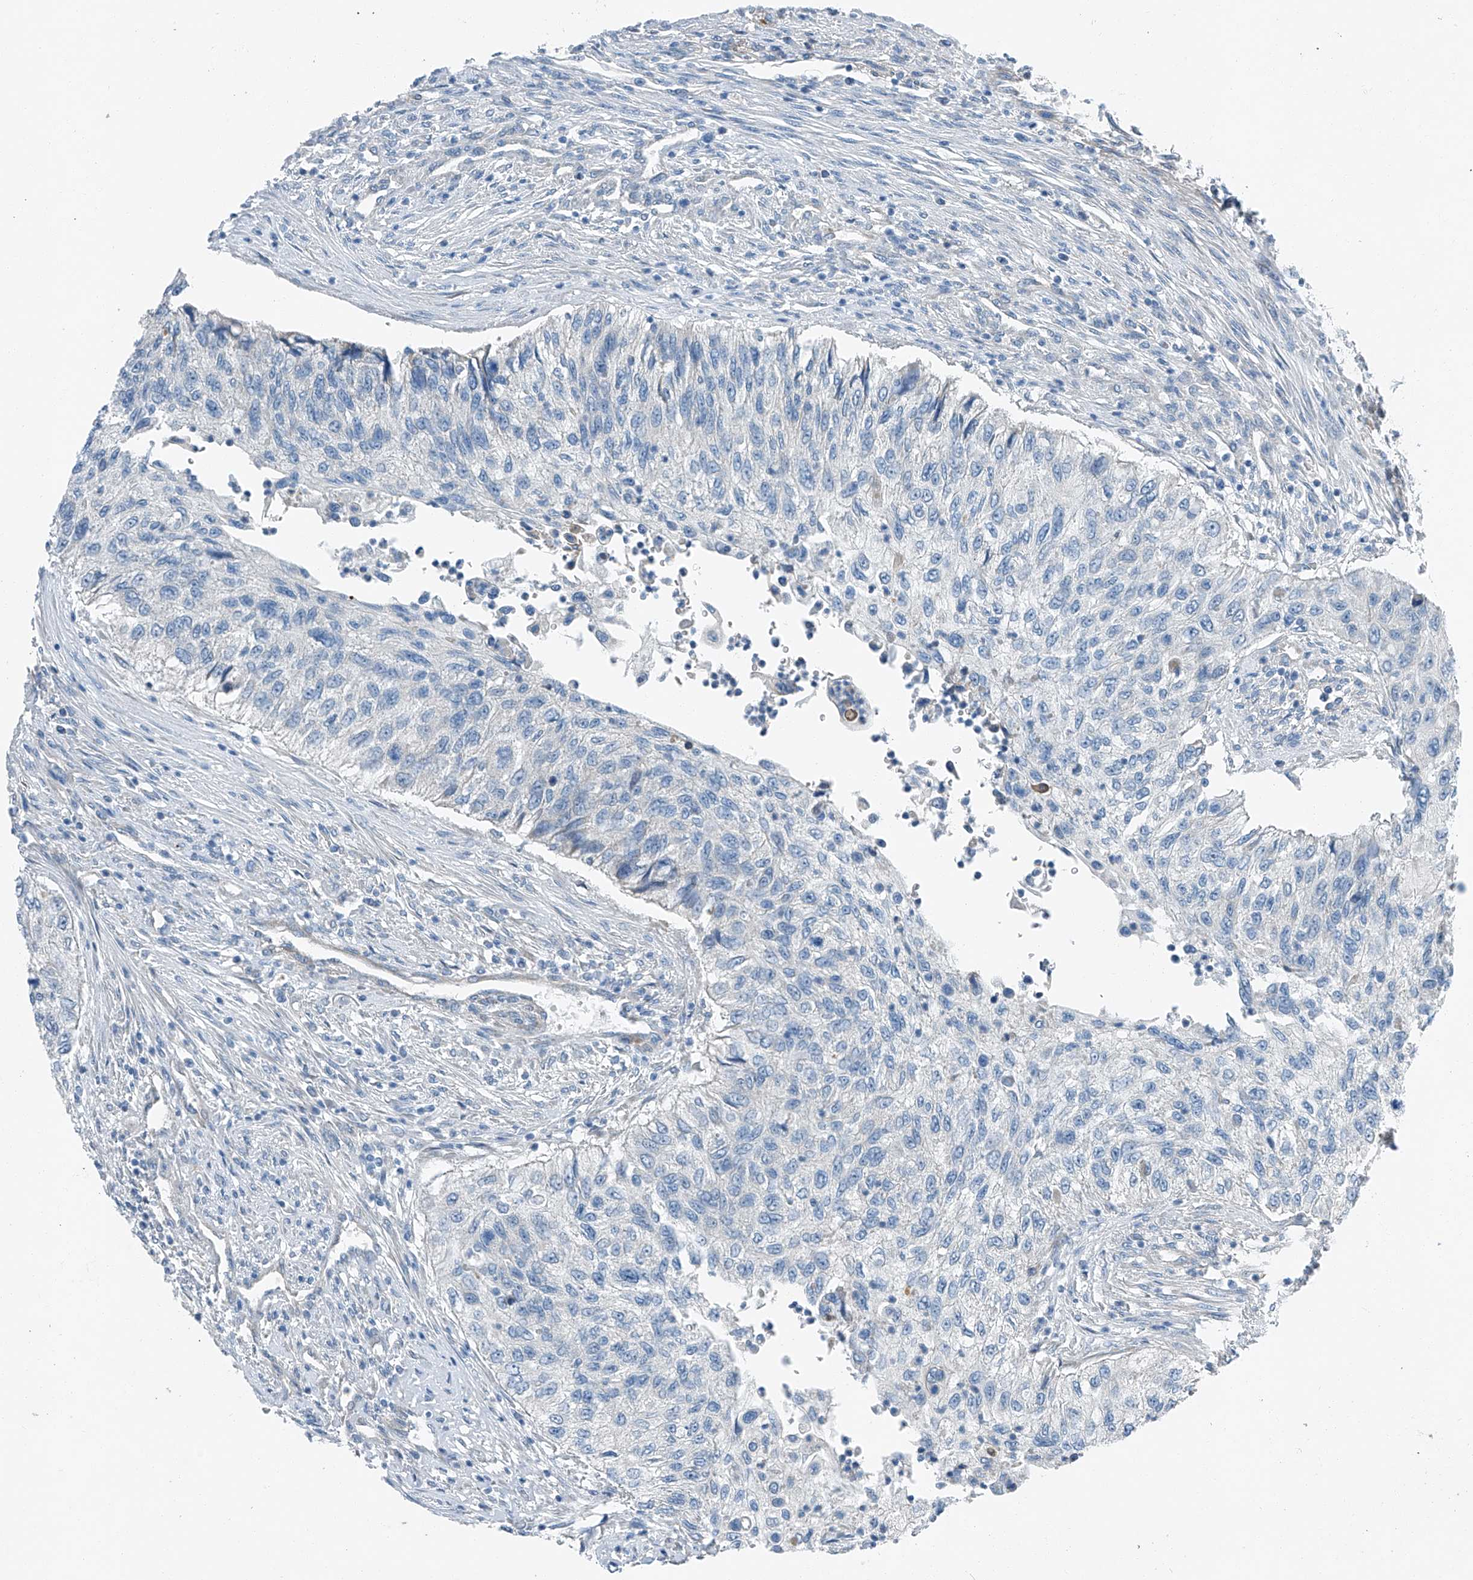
{"staining": {"intensity": "negative", "quantity": "none", "location": "none"}, "tissue": "urothelial cancer", "cell_type": "Tumor cells", "image_type": "cancer", "snomed": [{"axis": "morphology", "description": "Urothelial carcinoma, High grade"}, {"axis": "topography", "description": "Urinary bladder"}], "caption": "High magnification brightfield microscopy of high-grade urothelial carcinoma stained with DAB (3,3'-diaminobenzidine) (brown) and counterstained with hematoxylin (blue): tumor cells show no significant positivity.", "gene": "MDGA1", "patient": {"sex": "female", "age": 60}}